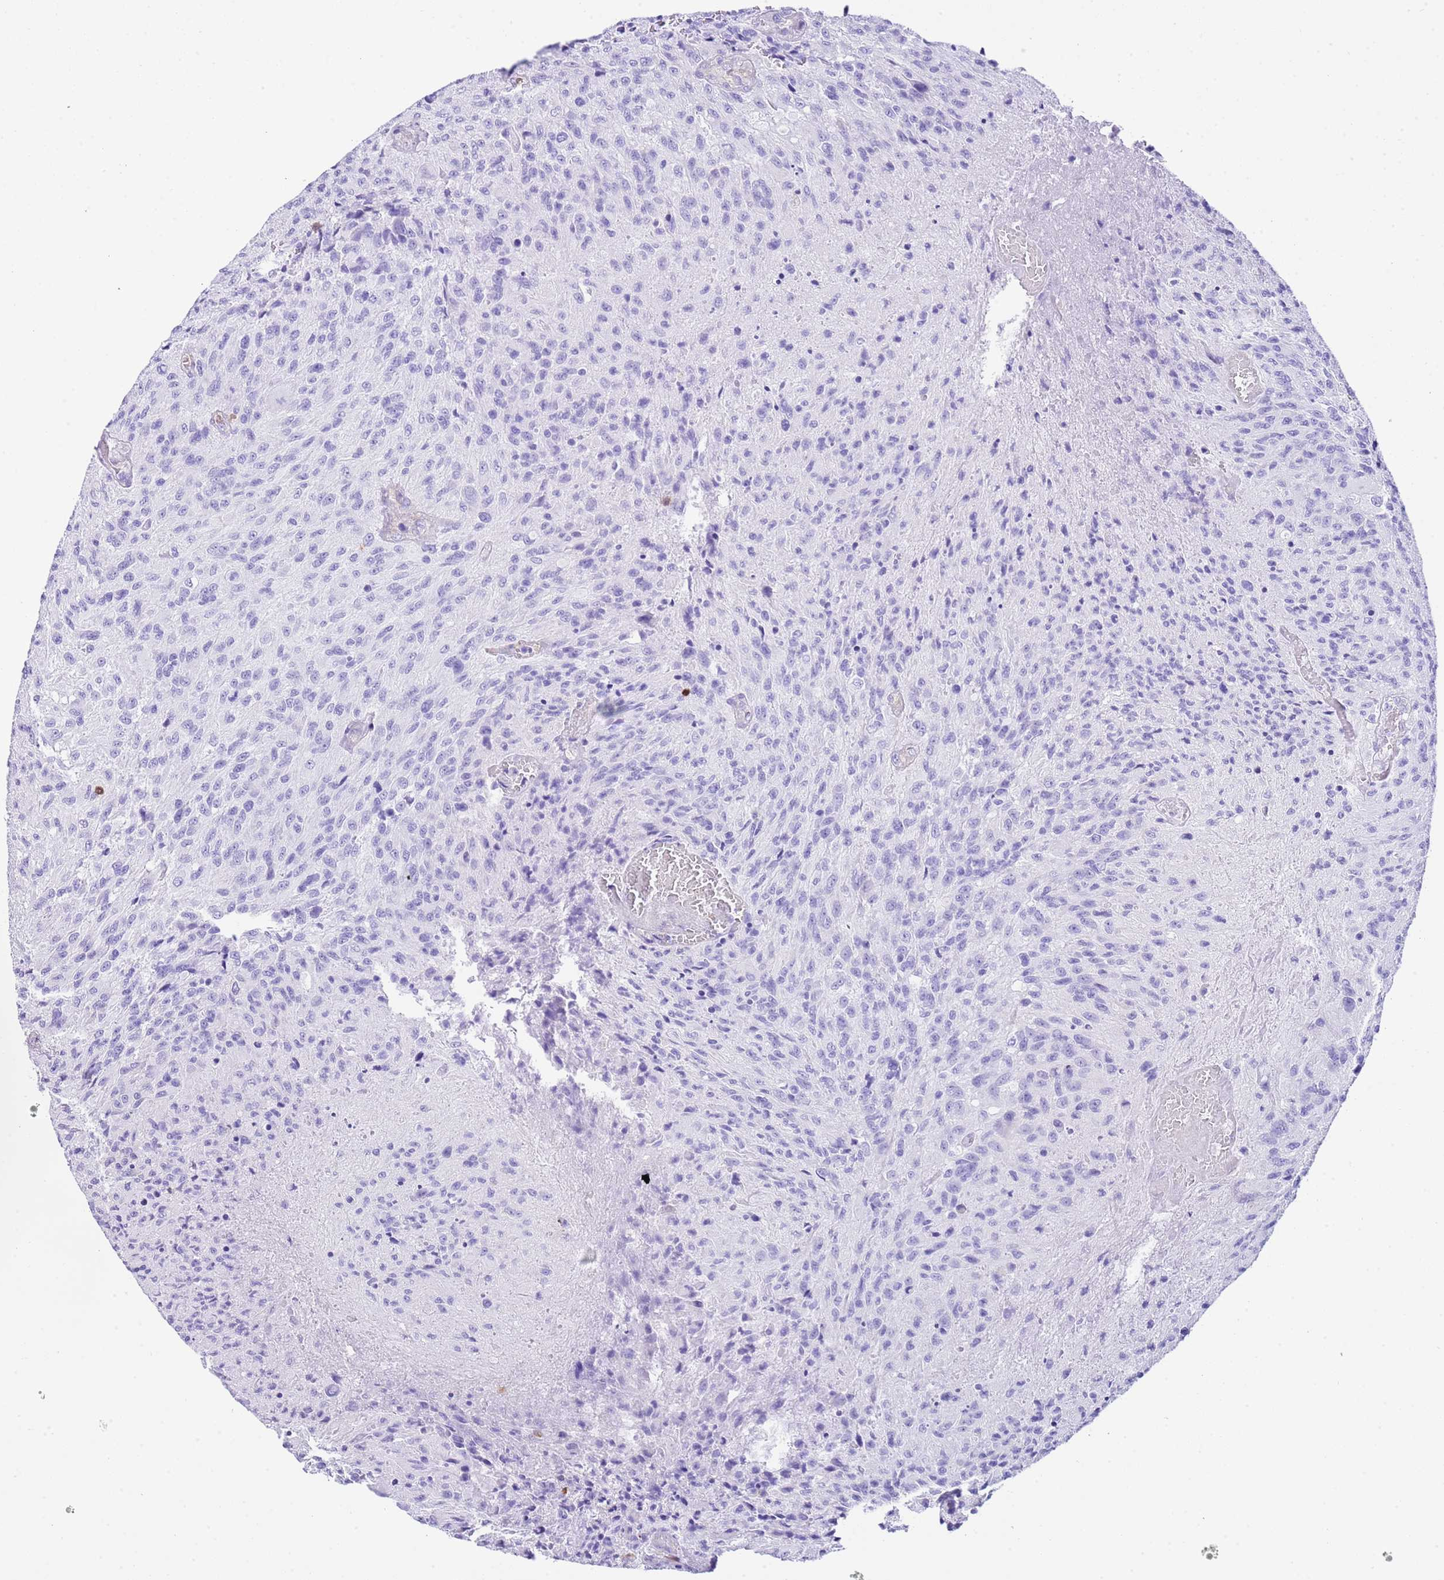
{"staining": {"intensity": "negative", "quantity": "none", "location": "none"}, "tissue": "glioma", "cell_type": "Tumor cells", "image_type": "cancer", "snomed": [{"axis": "morphology", "description": "Normal tissue, NOS"}, {"axis": "morphology", "description": "Glioma, malignant, High grade"}, {"axis": "topography", "description": "Cerebral cortex"}], "caption": "Immunohistochemistry (IHC) histopathology image of neoplastic tissue: glioma stained with DAB demonstrates no significant protein expression in tumor cells. (Immunohistochemistry (IHC), brightfield microscopy, high magnification).", "gene": "CNN2", "patient": {"sex": "male", "age": 56}}